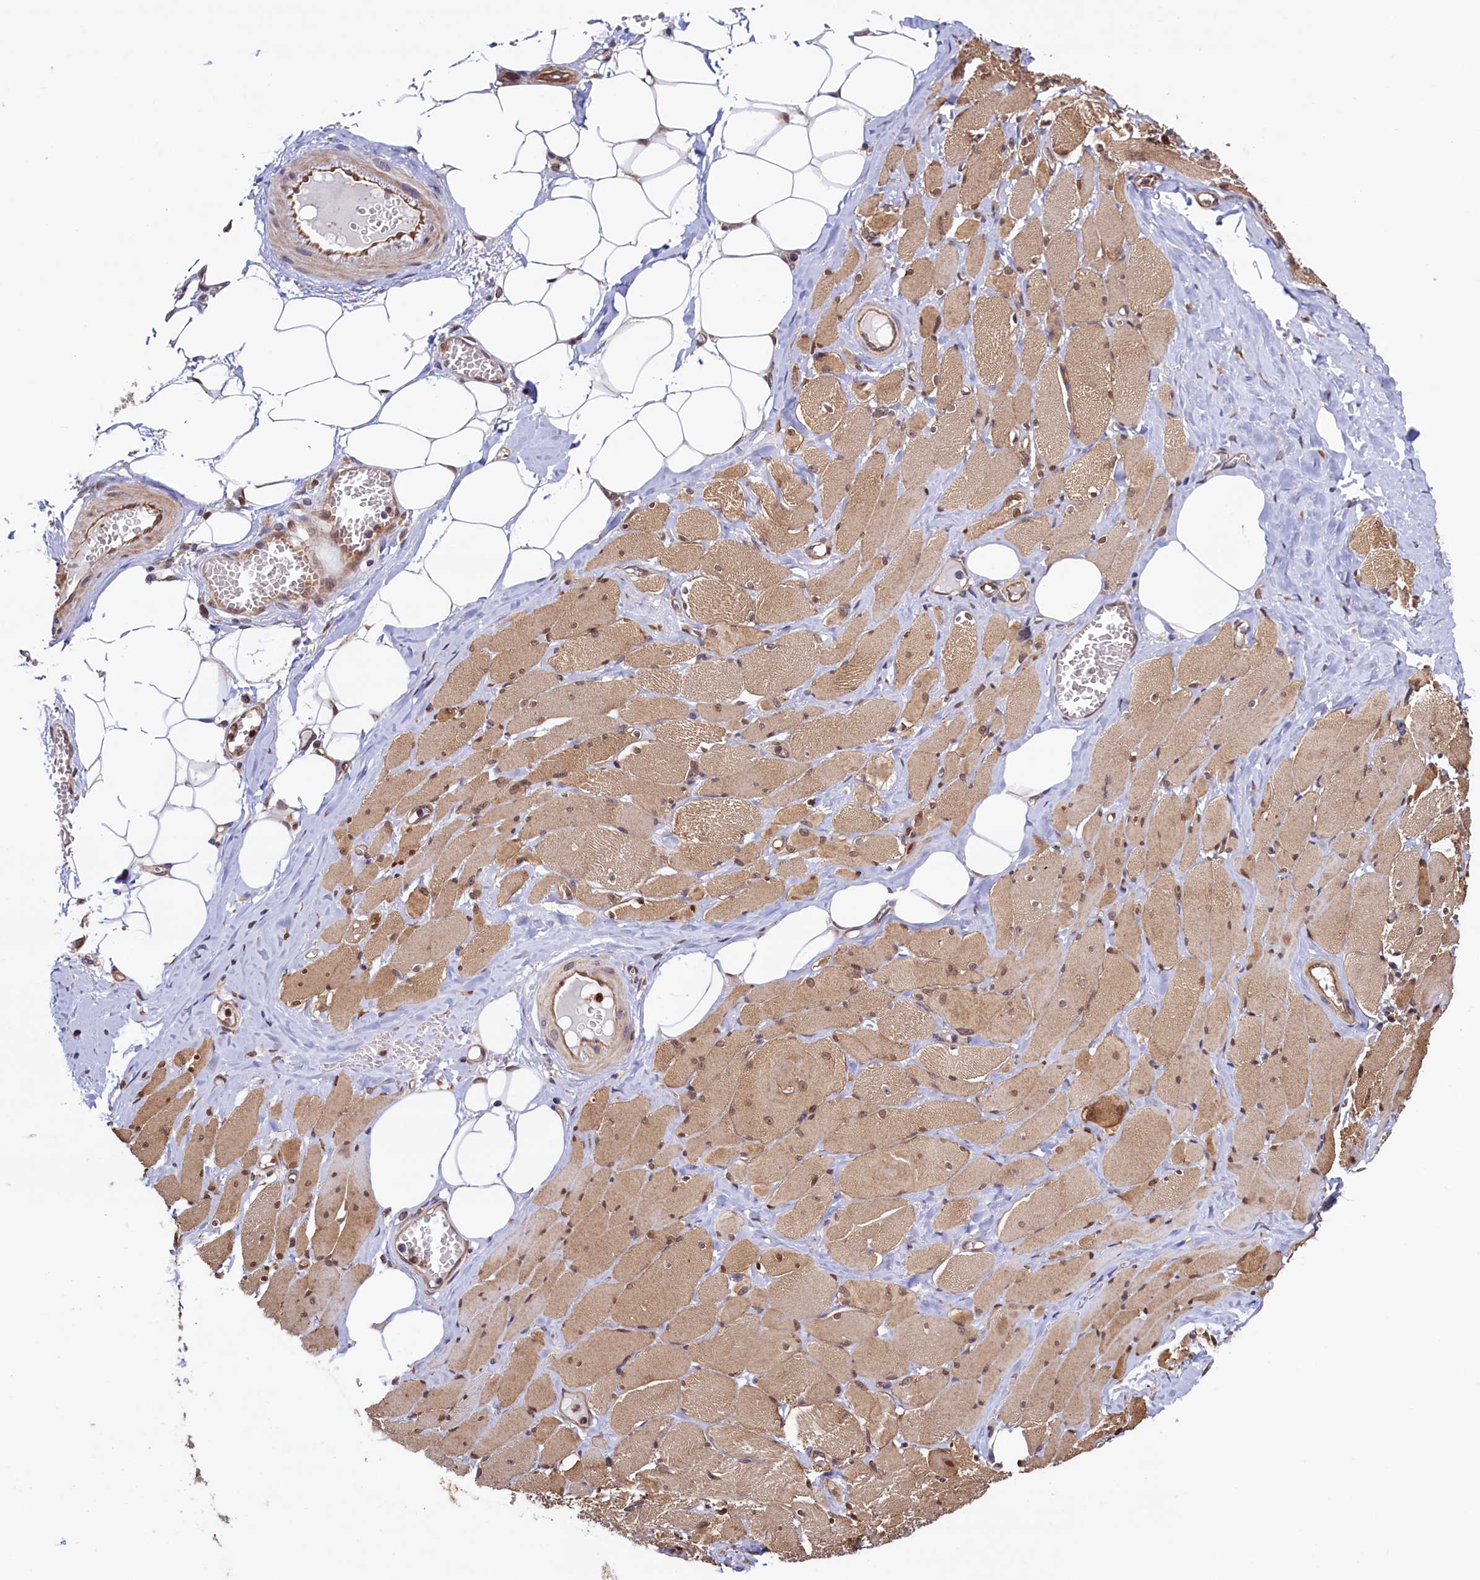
{"staining": {"intensity": "weak", "quantity": ">75%", "location": "cytoplasmic/membranous"}, "tissue": "skeletal muscle", "cell_type": "Myocytes", "image_type": "normal", "snomed": [{"axis": "morphology", "description": "Normal tissue, NOS"}, {"axis": "morphology", "description": "Basal cell carcinoma"}, {"axis": "topography", "description": "Skeletal muscle"}], "caption": "Skeletal muscle stained for a protein demonstrates weak cytoplasmic/membranous positivity in myocytes. (DAB = brown stain, brightfield microscopy at high magnification).", "gene": "ATXN2L", "patient": {"sex": "female", "age": 64}}